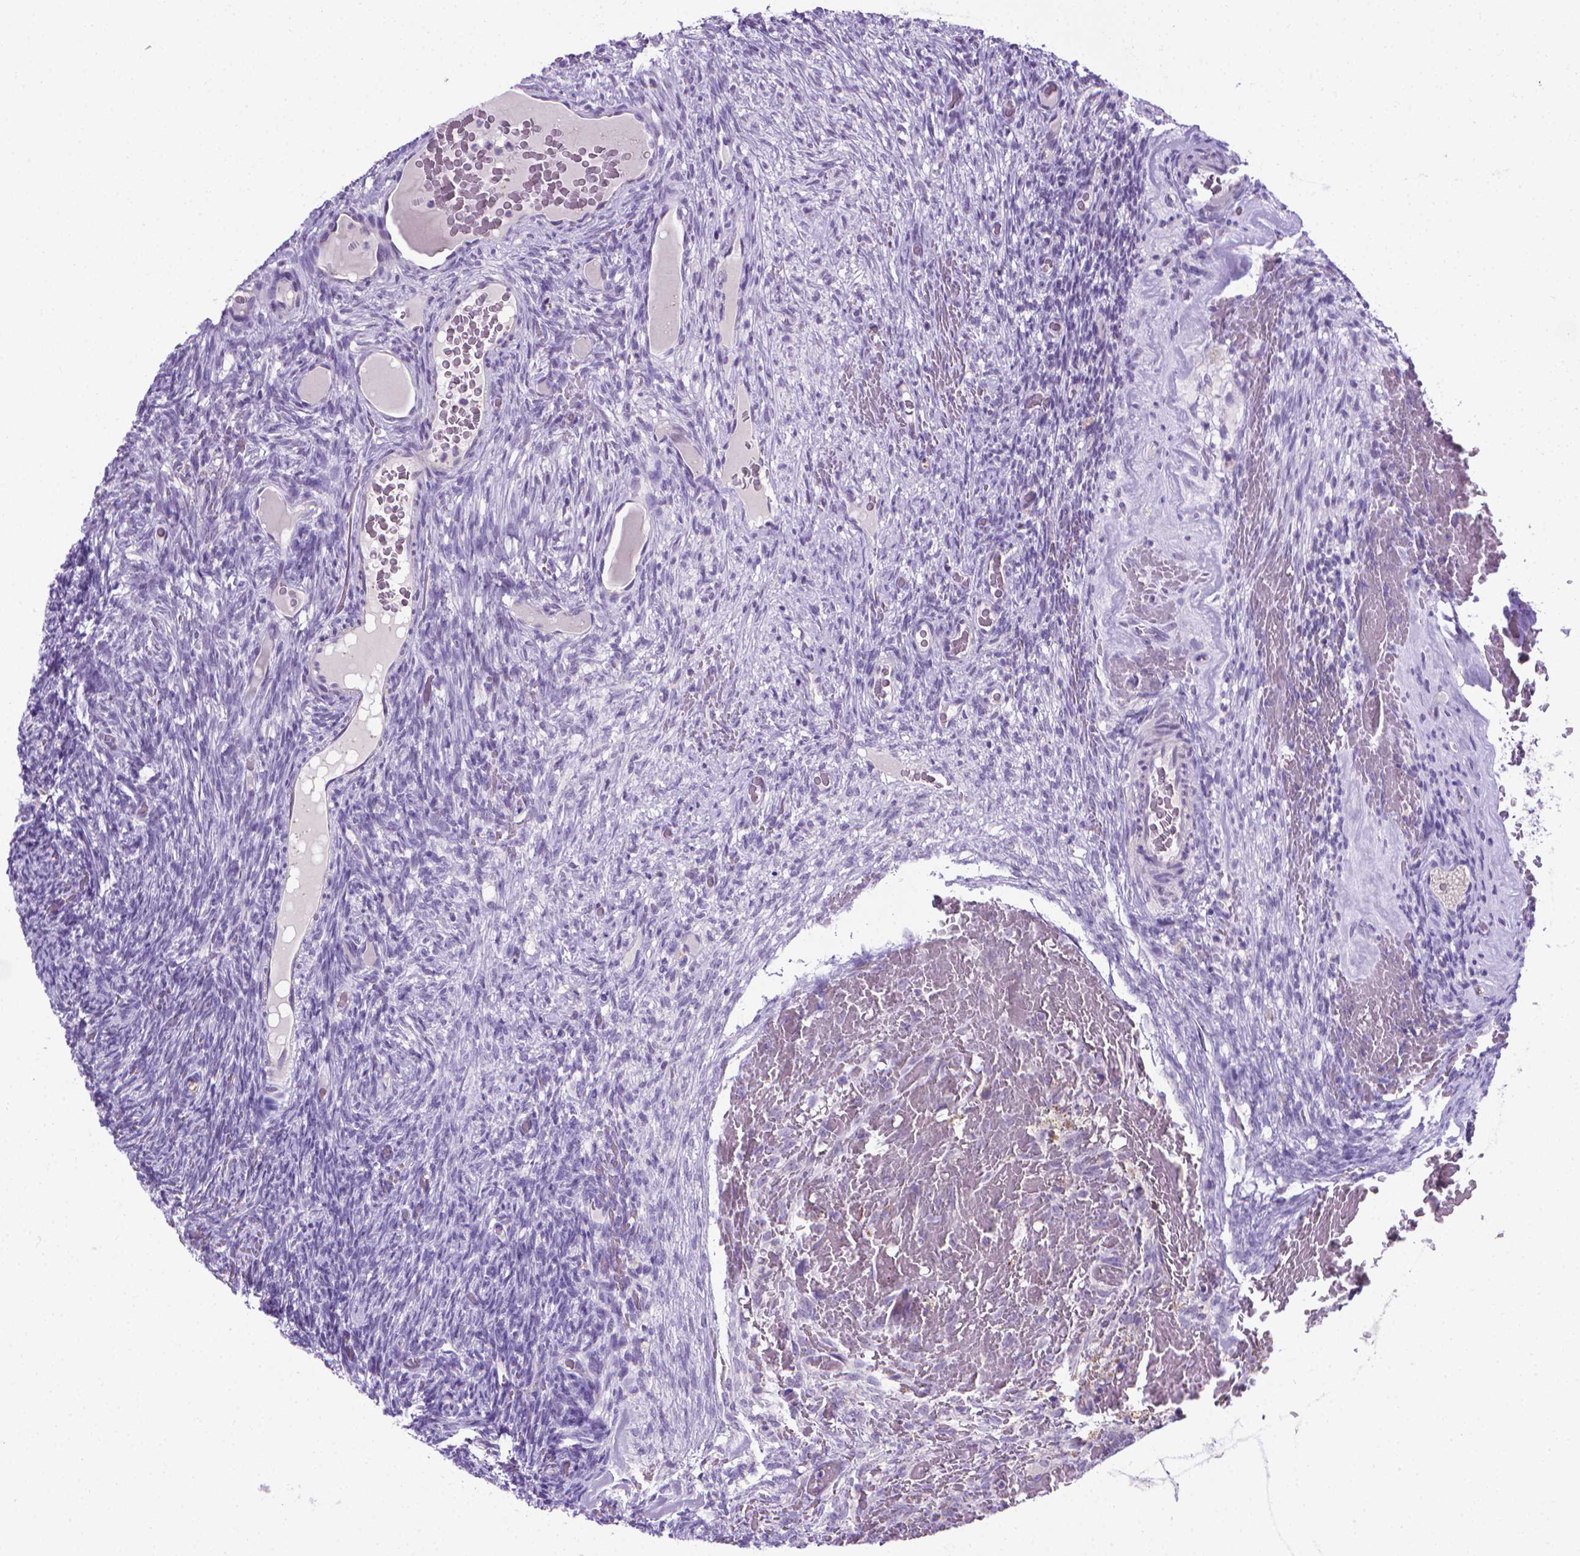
{"staining": {"intensity": "negative", "quantity": "none", "location": "none"}, "tissue": "ovary", "cell_type": "Ovarian stroma cells", "image_type": "normal", "snomed": [{"axis": "morphology", "description": "Normal tissue, NOS"}, {"axis": "topography", "description": "Ovary"}], "caption": "Histopathology image shows no protein expression in ovarian stroma cells of unremarkable ovary.", "gene": "POU3F3", "patient": {"sex": "female", "age": 34}}